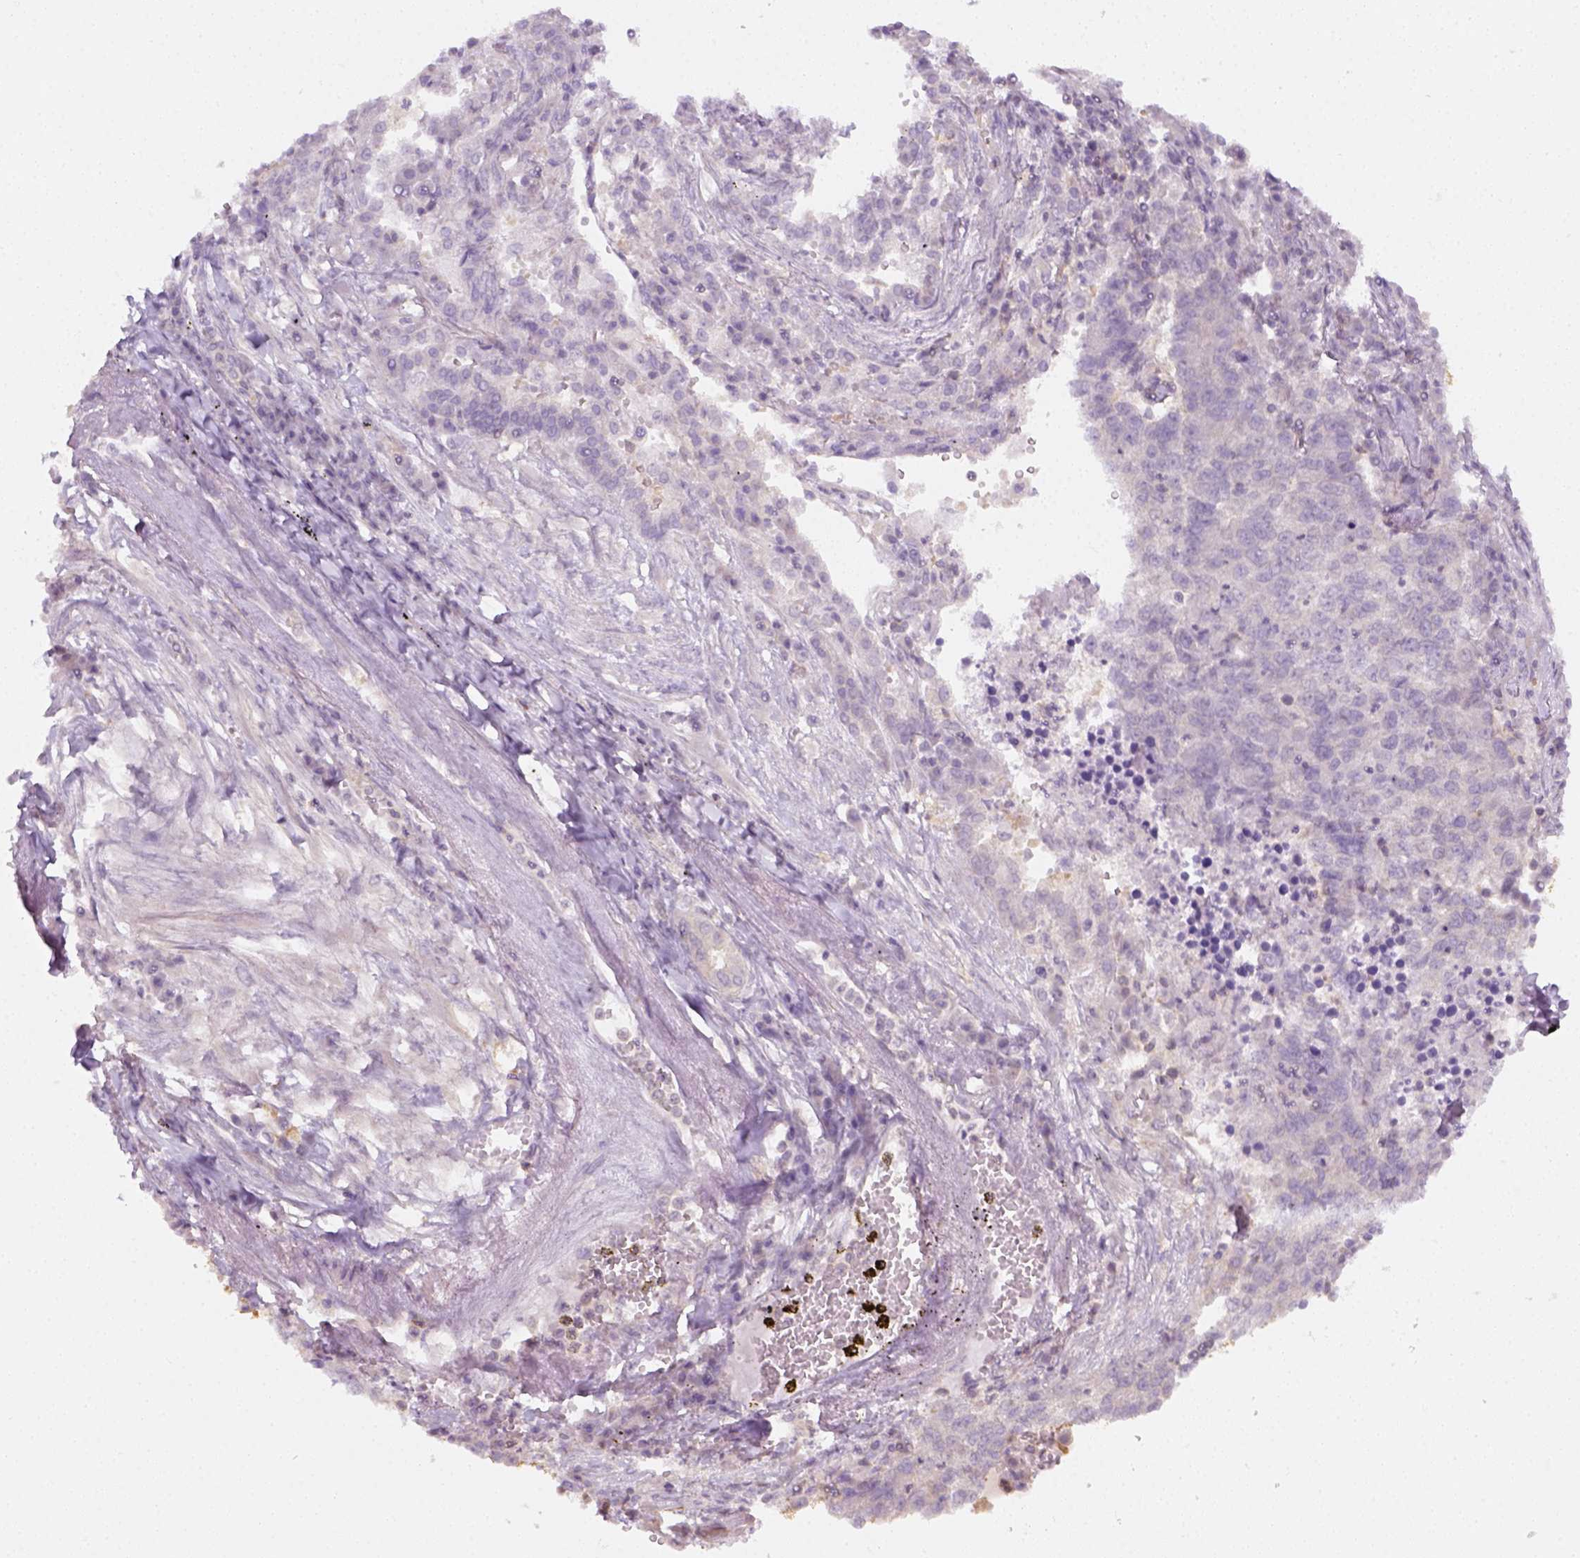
{"staining": {"intensity": "negative", "quantity": "none", "location": "none"}, "tissue": "lung cancer", "cell_type": "Tumor cells", "image_type": "cancer", "snomed": [{"axis": "morphology", "description": "Adenocarcinoma, NOS"}, {"axis": "topography", "description": "Lung"}], "caption": "Histopathology image shows no significant protein staining in tumor cells of lung adenocarcinoma.", "gene": "EPHB1", "patient": {"sex": "male", "age": 57}}